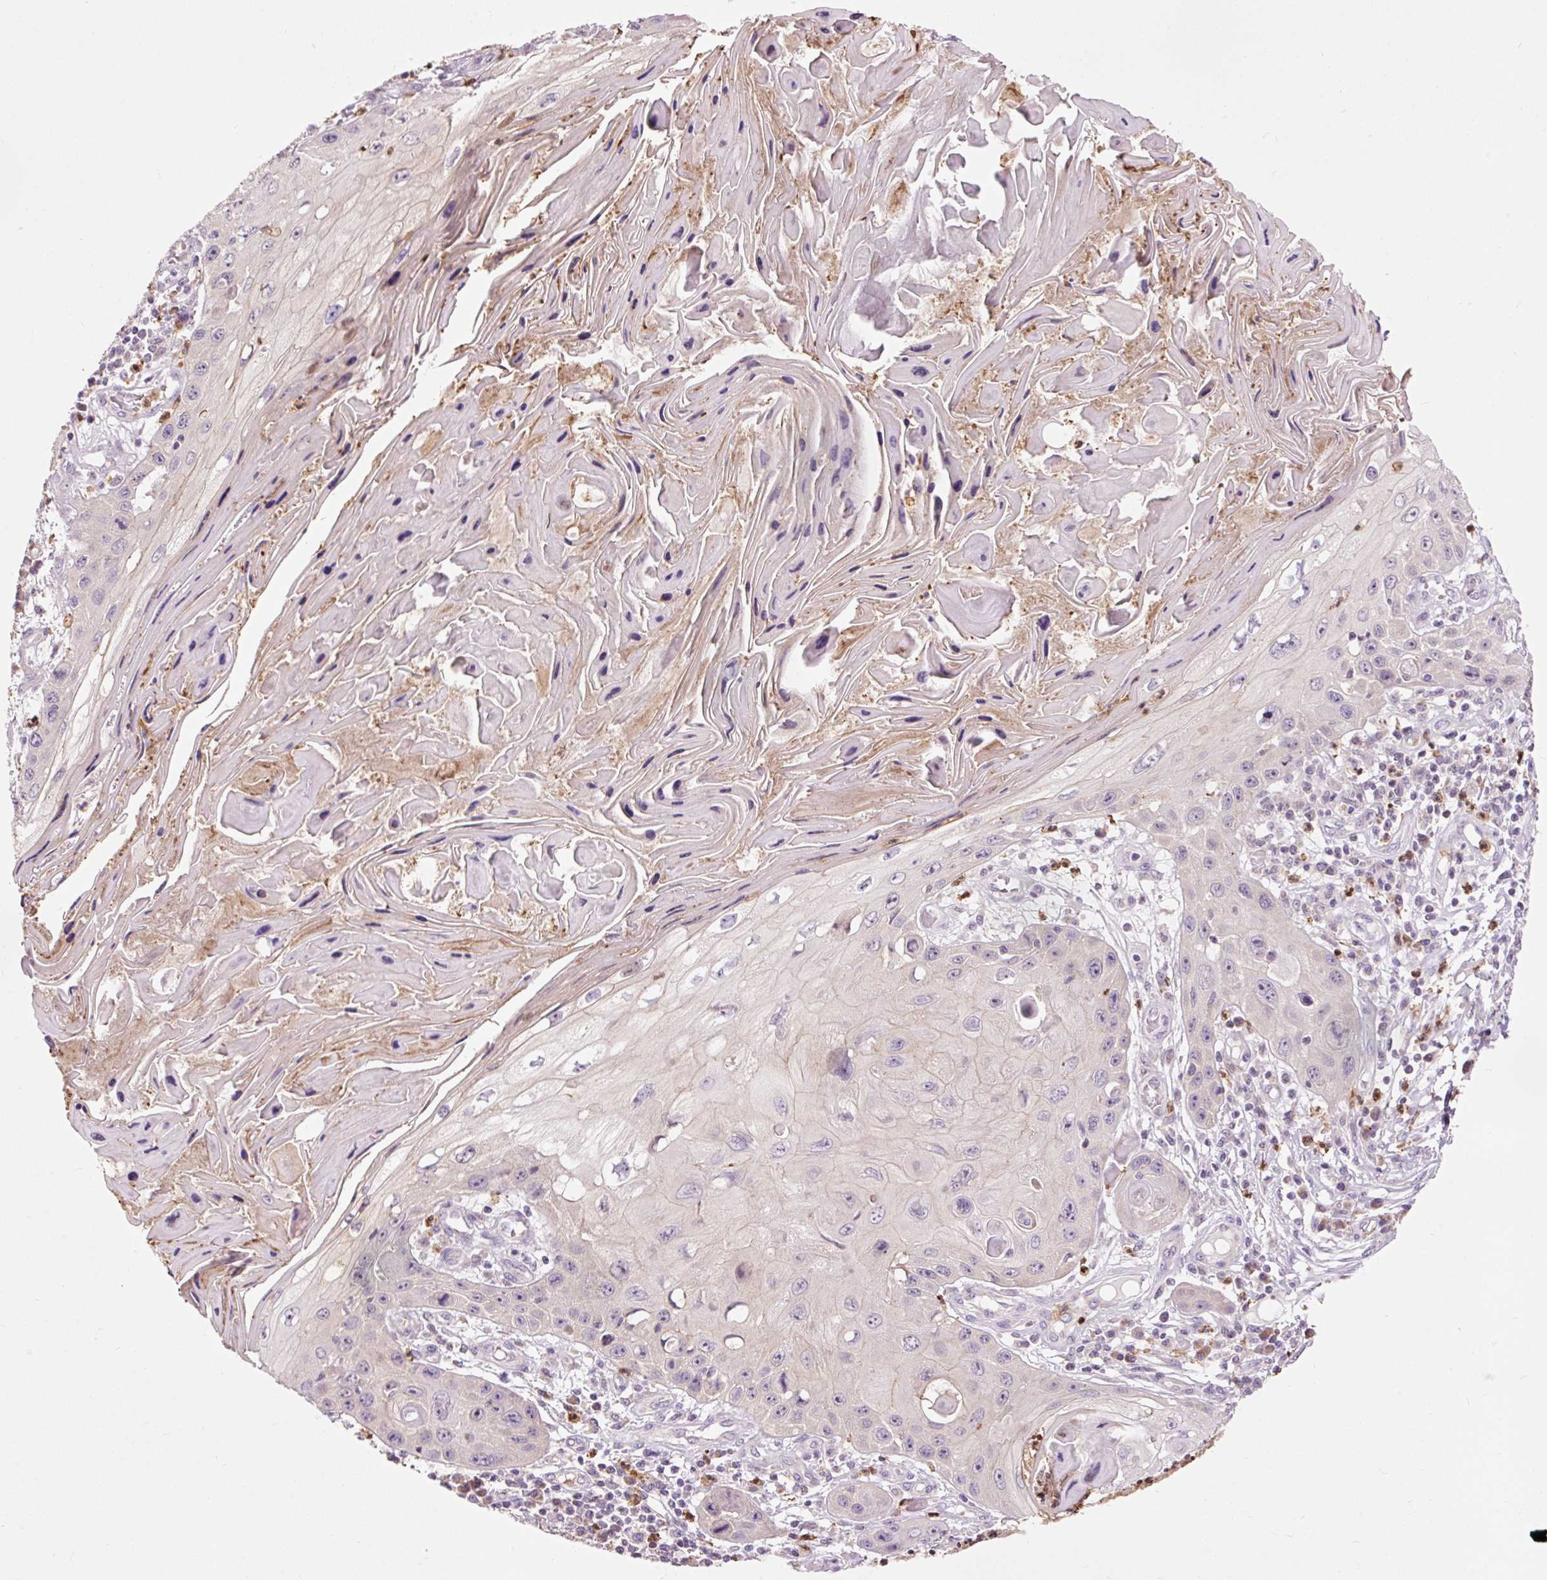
{"staining": {"intensity": "negative", "quantity": "none", "location": "none"}, "tissue": "skin cancer", "cell_type": "Tumor cells", "image_type": "cancer", "snomed": [{"axis": "morphology", "description": "Squamous cell carcinoma, NOS"}, {"axis": "topography", "description": "Skin"}, {"axis": "topography", "description": "Vulva"}], "caption": "Immunohistochemistry of skin cancer (squamous cell carcinoma) exhibits no positivity in tumor cells.", "gene": "PRDX5", "patient": {"sex": "female", "age": 44}}